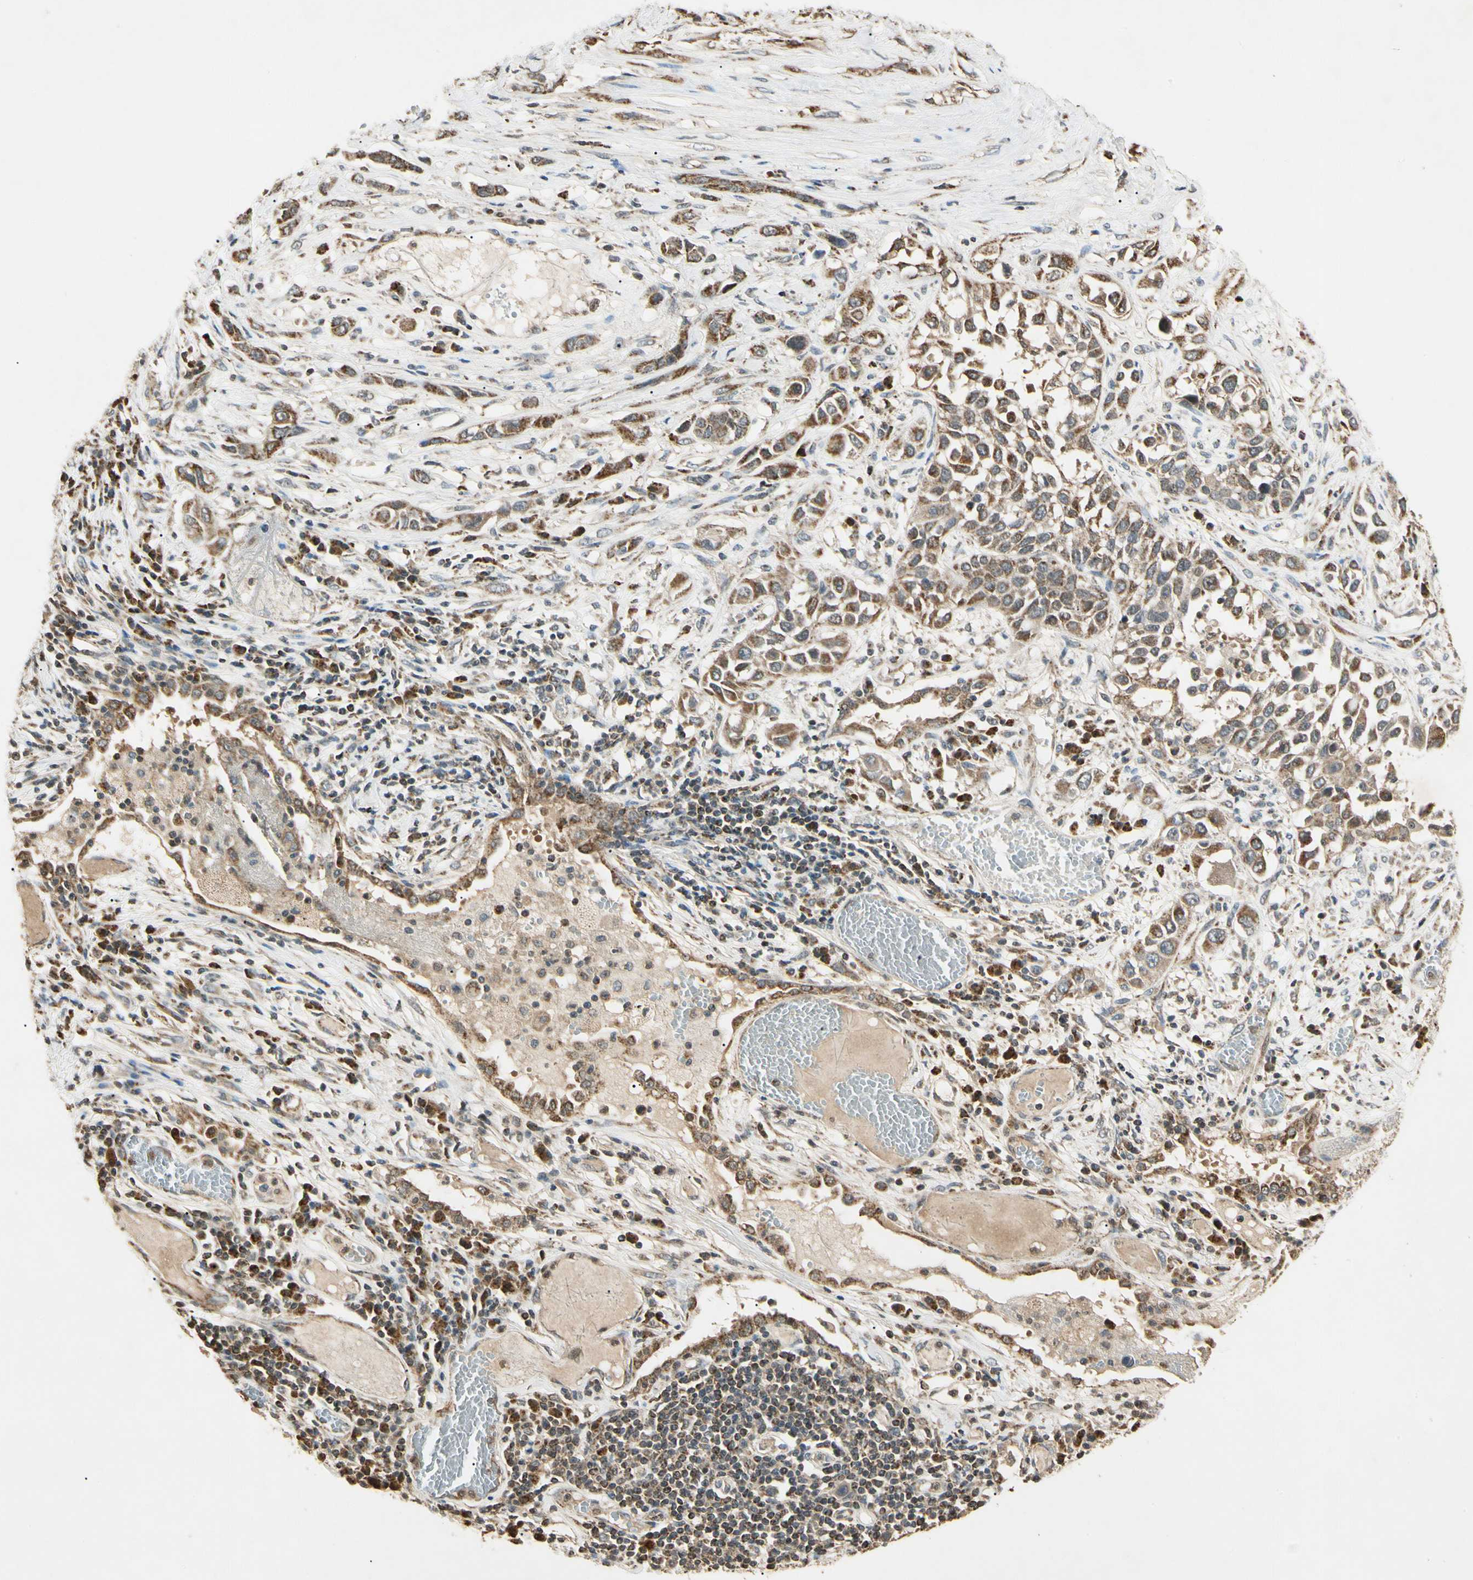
{"staining": {"intensity": "moderate", "quantity": ">75%", "location": "cytoplasmic/membranous"}, "tissue": "lung cancer", "cell_type": "Tumor cells", "image_type": "cancer", "snomed": [{"axis": "morphology", "description": "Squamous cell carcinoma, NOS"}, {"axis": "topography", "description": "Lung"}], "caption": "Lung cancer (squamous cell carcinoma) stained with DAB IHC reveals medium levels of moderate cytoplasmic/membranous staining in approximately >75% of tumor cells.", "gene": "PRDX5", "patient": {"sex": "male", "age": 71}}